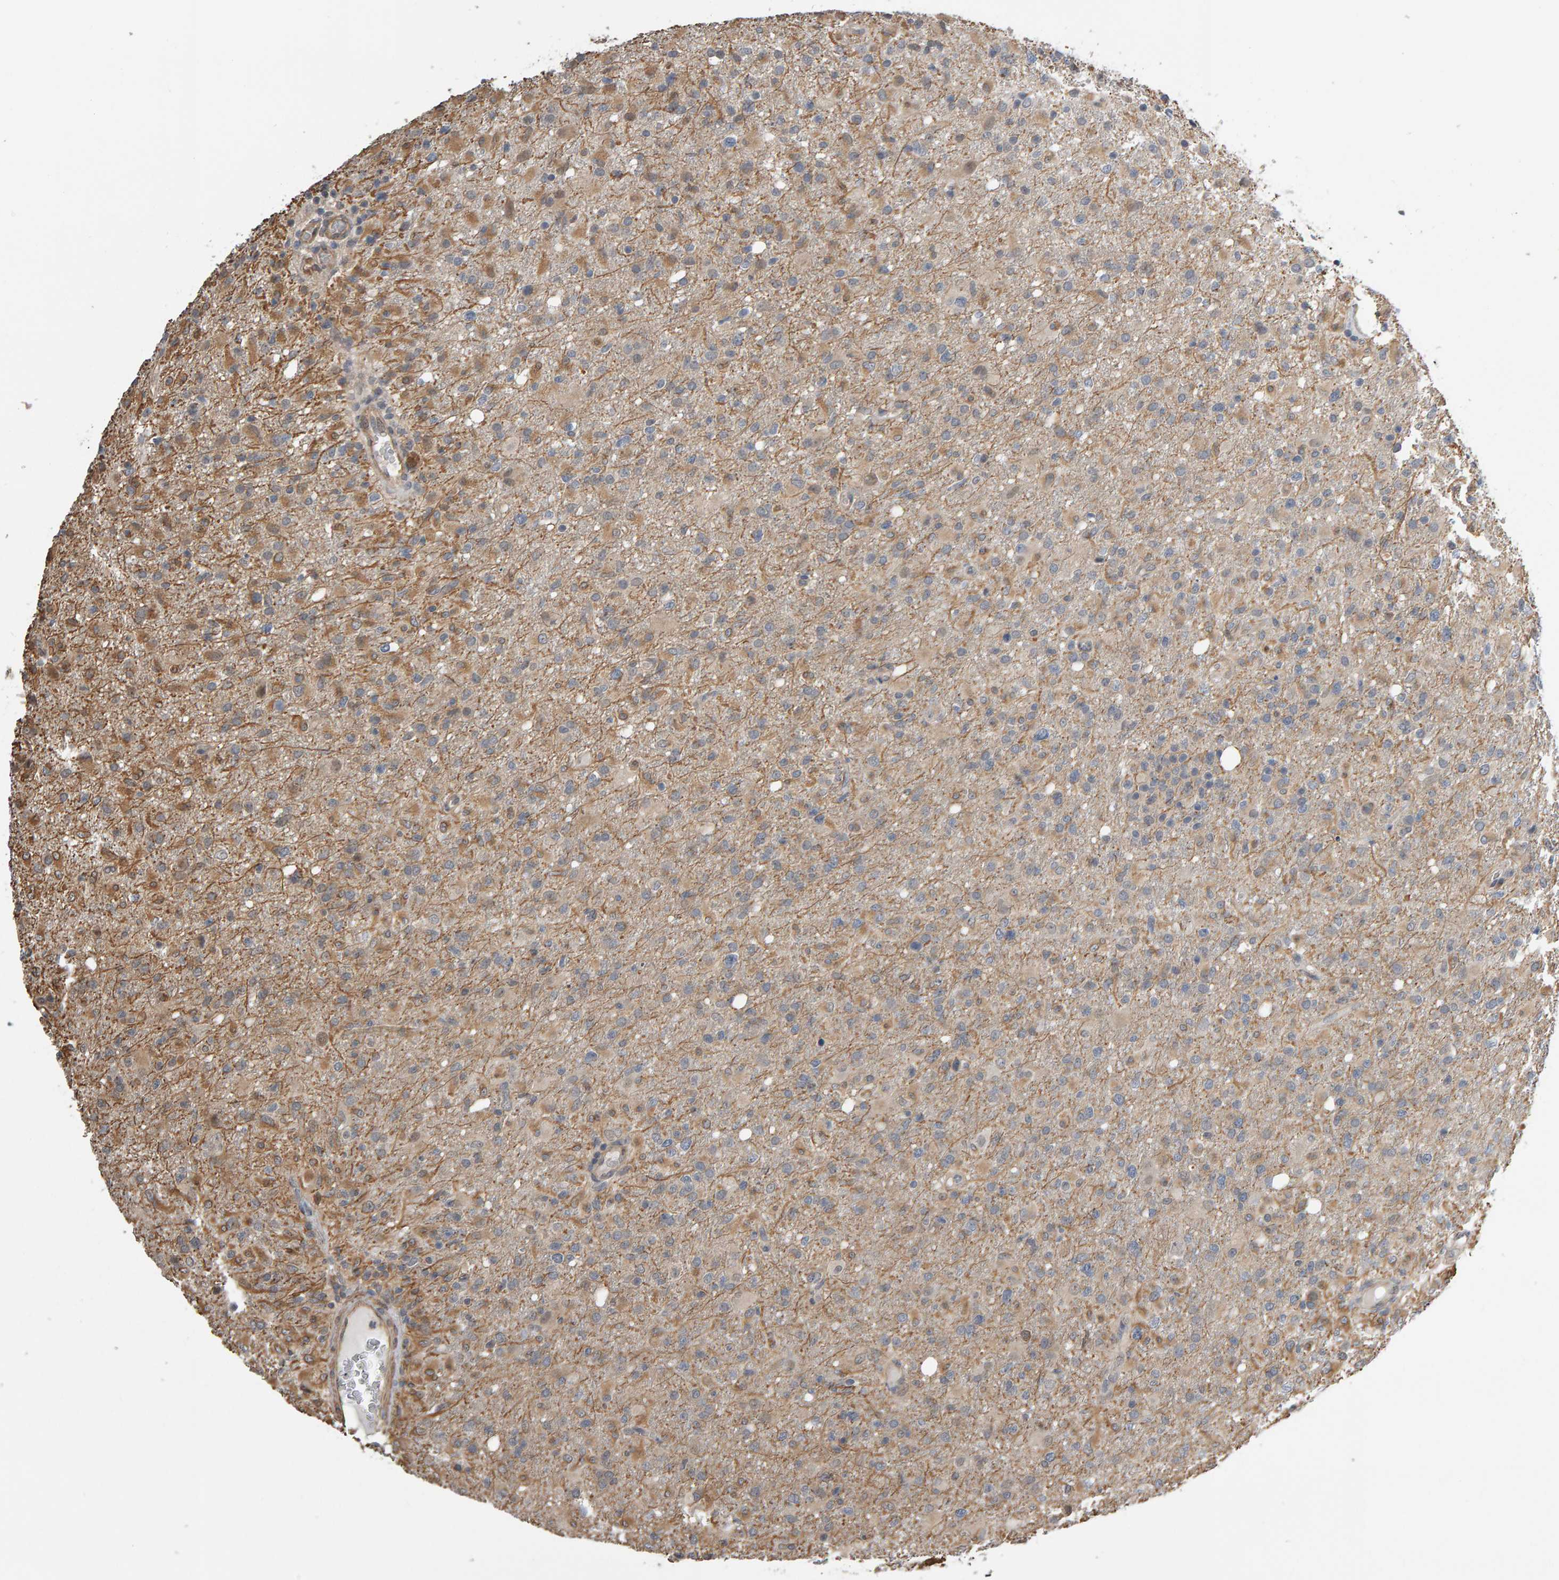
{"staining": {"intensity": "weak", "quantity": "25%-75%", "location": "cytoplasmic/membranous"}, "tissue": "glioma", "cell_type": "Tumor cells", "image_type": "cancer", "snomed": [{"axis": "morphology", "description": "Glioma, malignant, High grade"}, {"axis": "topography", "description": "Brain"}], "caption": "Protein expression analysis of glioma exhibits weak cytoplasmic/membranous staining in approximately 25%-75% of tumor cells.", "gene": "COASY", "patient": {"sex": "female", "age": 57}}